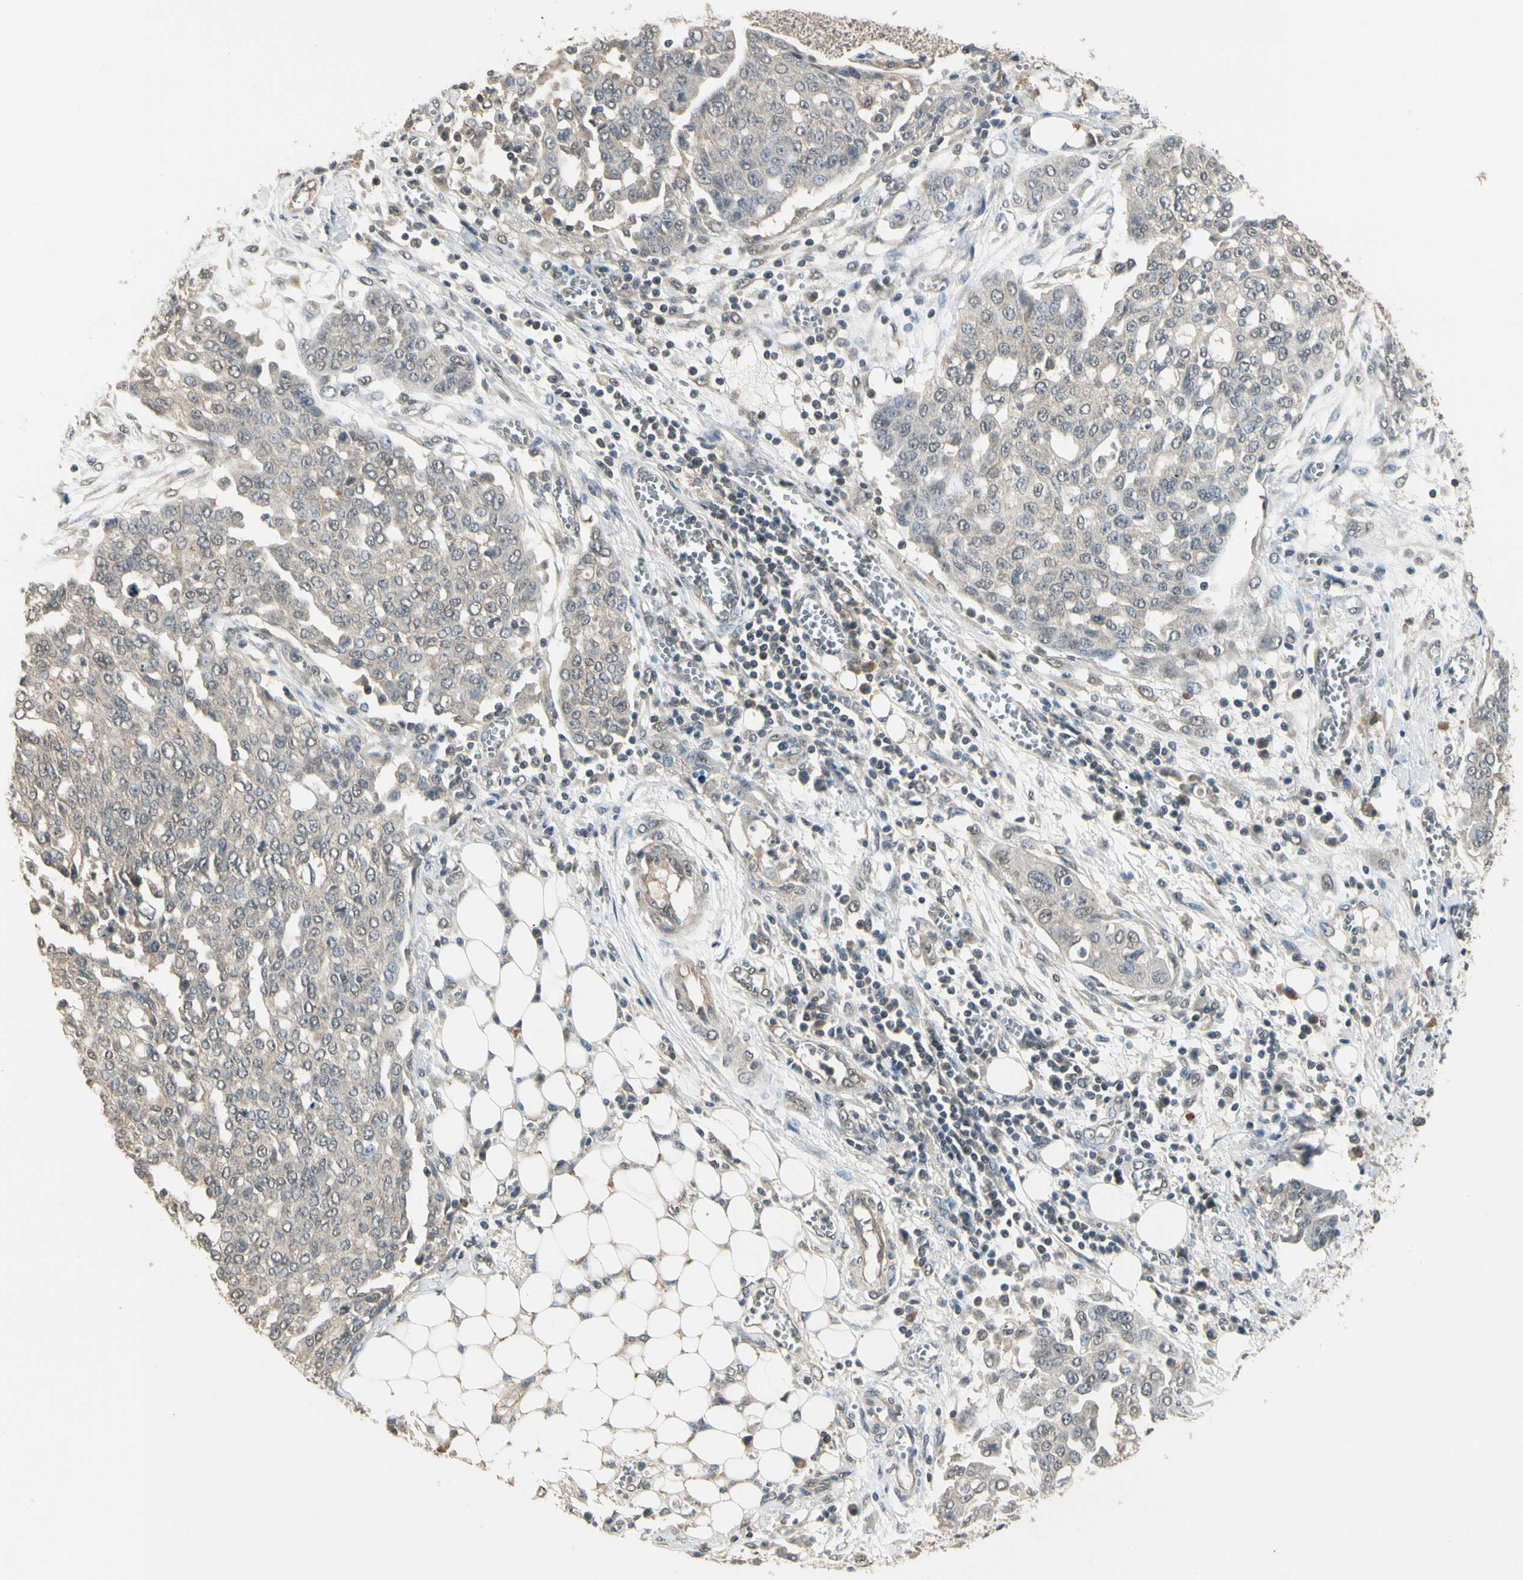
{"staining": {"intensity": "weak", "quantity": "25%-75%", "location": "cytoplasmic/membranous"}, "tissue": "ovarian cancer", "cell_type": "Tumor cells", "image_type": "cancer", "snomed": [{"axis": "morphology", "description": "Cystadenocarcinoma, serous, NOS"}, {"axis": "topography", "description": "Soft tissue"}, {"axis": "topography", "description": "Ovary"}], "caption": "A low amount of weak cytoplasmic/membranous staining is seen in approximately 25%-75% of tumor cells in serous cystadenocarcinoma (ovarian) tissue.", "gene": "SGCA", "patient": {"sex": "female", "age": 57}}